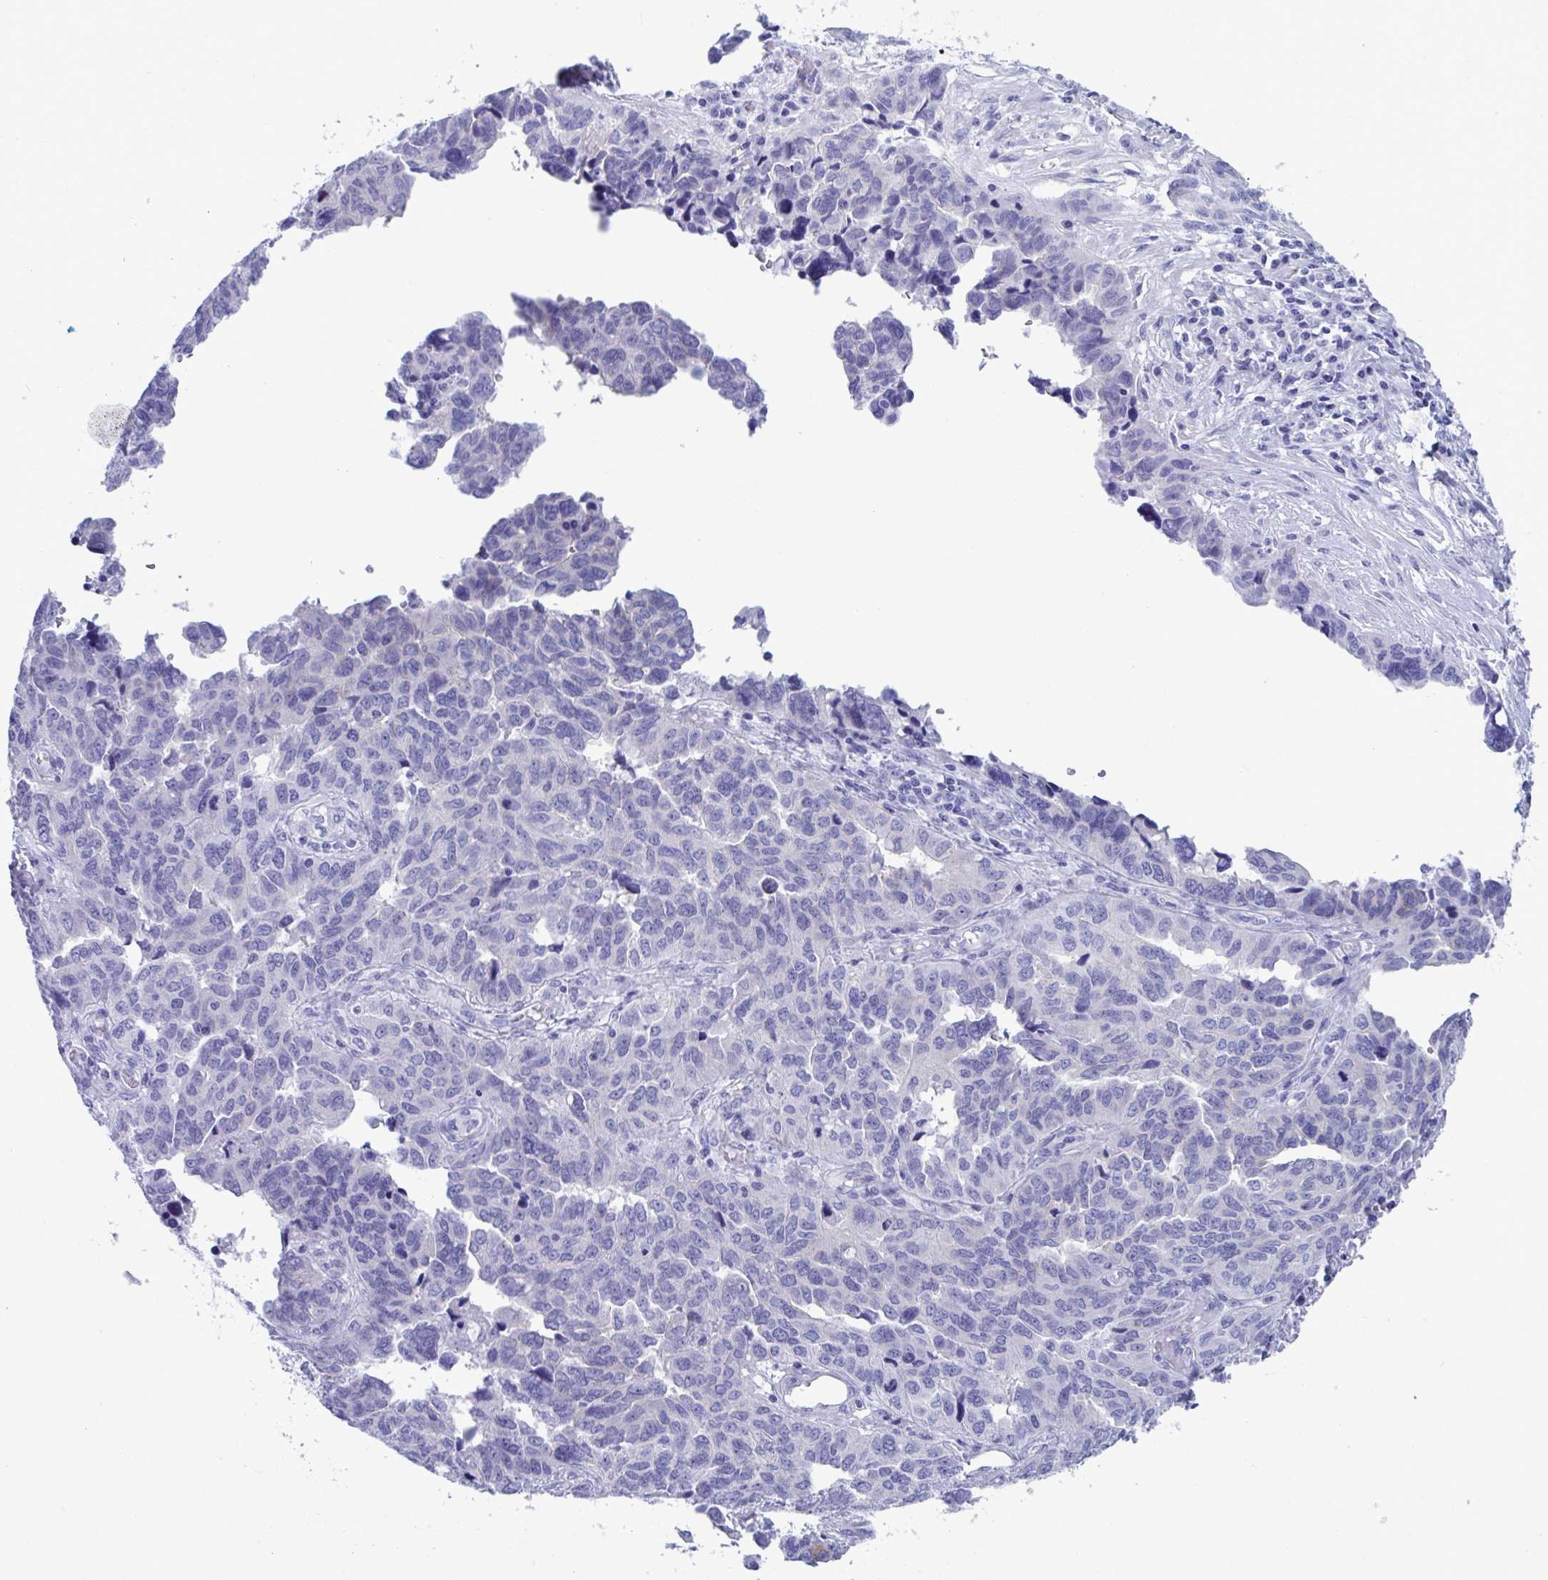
{"staining": {"intensity": "negative", "quantity": "none", "location": "none"}, "tissue": "ovarian cancer", "cell_type": "Tumor cells", "image_type": "cancer", "snomed": [{"axis": "morphology", "description": "Cystadenocarcinoma, serous, NOS"}, {"axis": "topography", "description": "Ovary"}], "caption": "This histopathology image is of serous cystadenocarcinoma (ovarian) stained with immunohistochemistry (IHC) to label a protein in brown with the nuclei are counter-stained blue. There is no staining in tumor cells.", "gene": "TTC30B", "patient": {"sex": "female", "age": 64}}